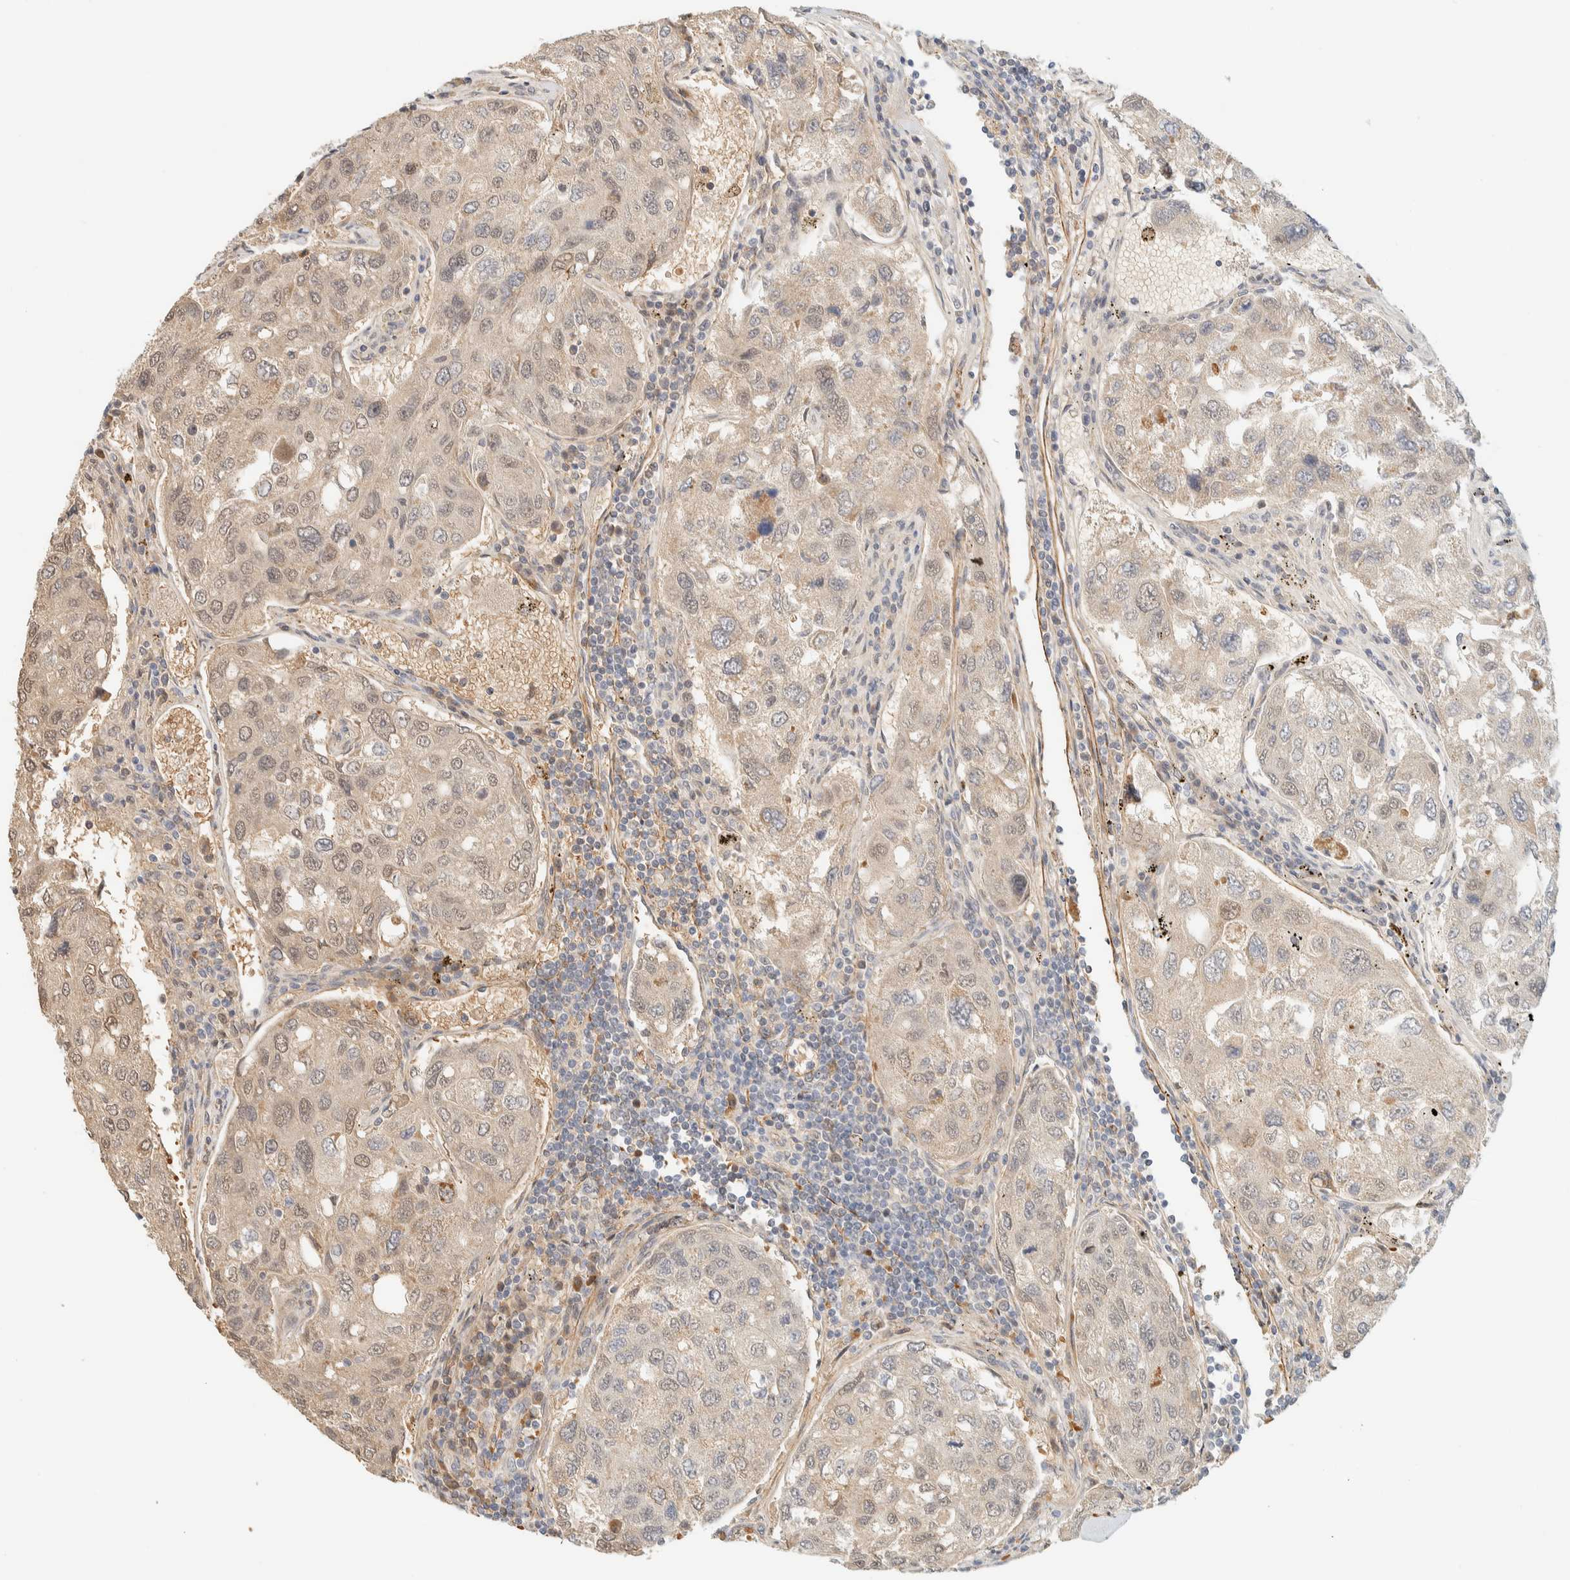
{"staining": {"intensity": "weak", "quantity": "25%-75%", "location": "cytoplasmic/membranous"}, "tissue": "urothelial cancer", "cell_type": "Tumor cells", "image_type": "cancer", "snomed": [{"axis": "morphology", "description": "Urothelial carcinoma, High grade"}, {"axis": "topography", "description": "Lymph node"}, {"axis": "topography", "description": "Urinary bladder"}], "caption": "Protein expression analysis of human urothelial carcinoma (high-grade) reveals weak cytoplasmic/membranous expression in about 25%-75% of tumor cells.", "gene": "TNK1", "patient": {"sex": "male", "age": 51}}